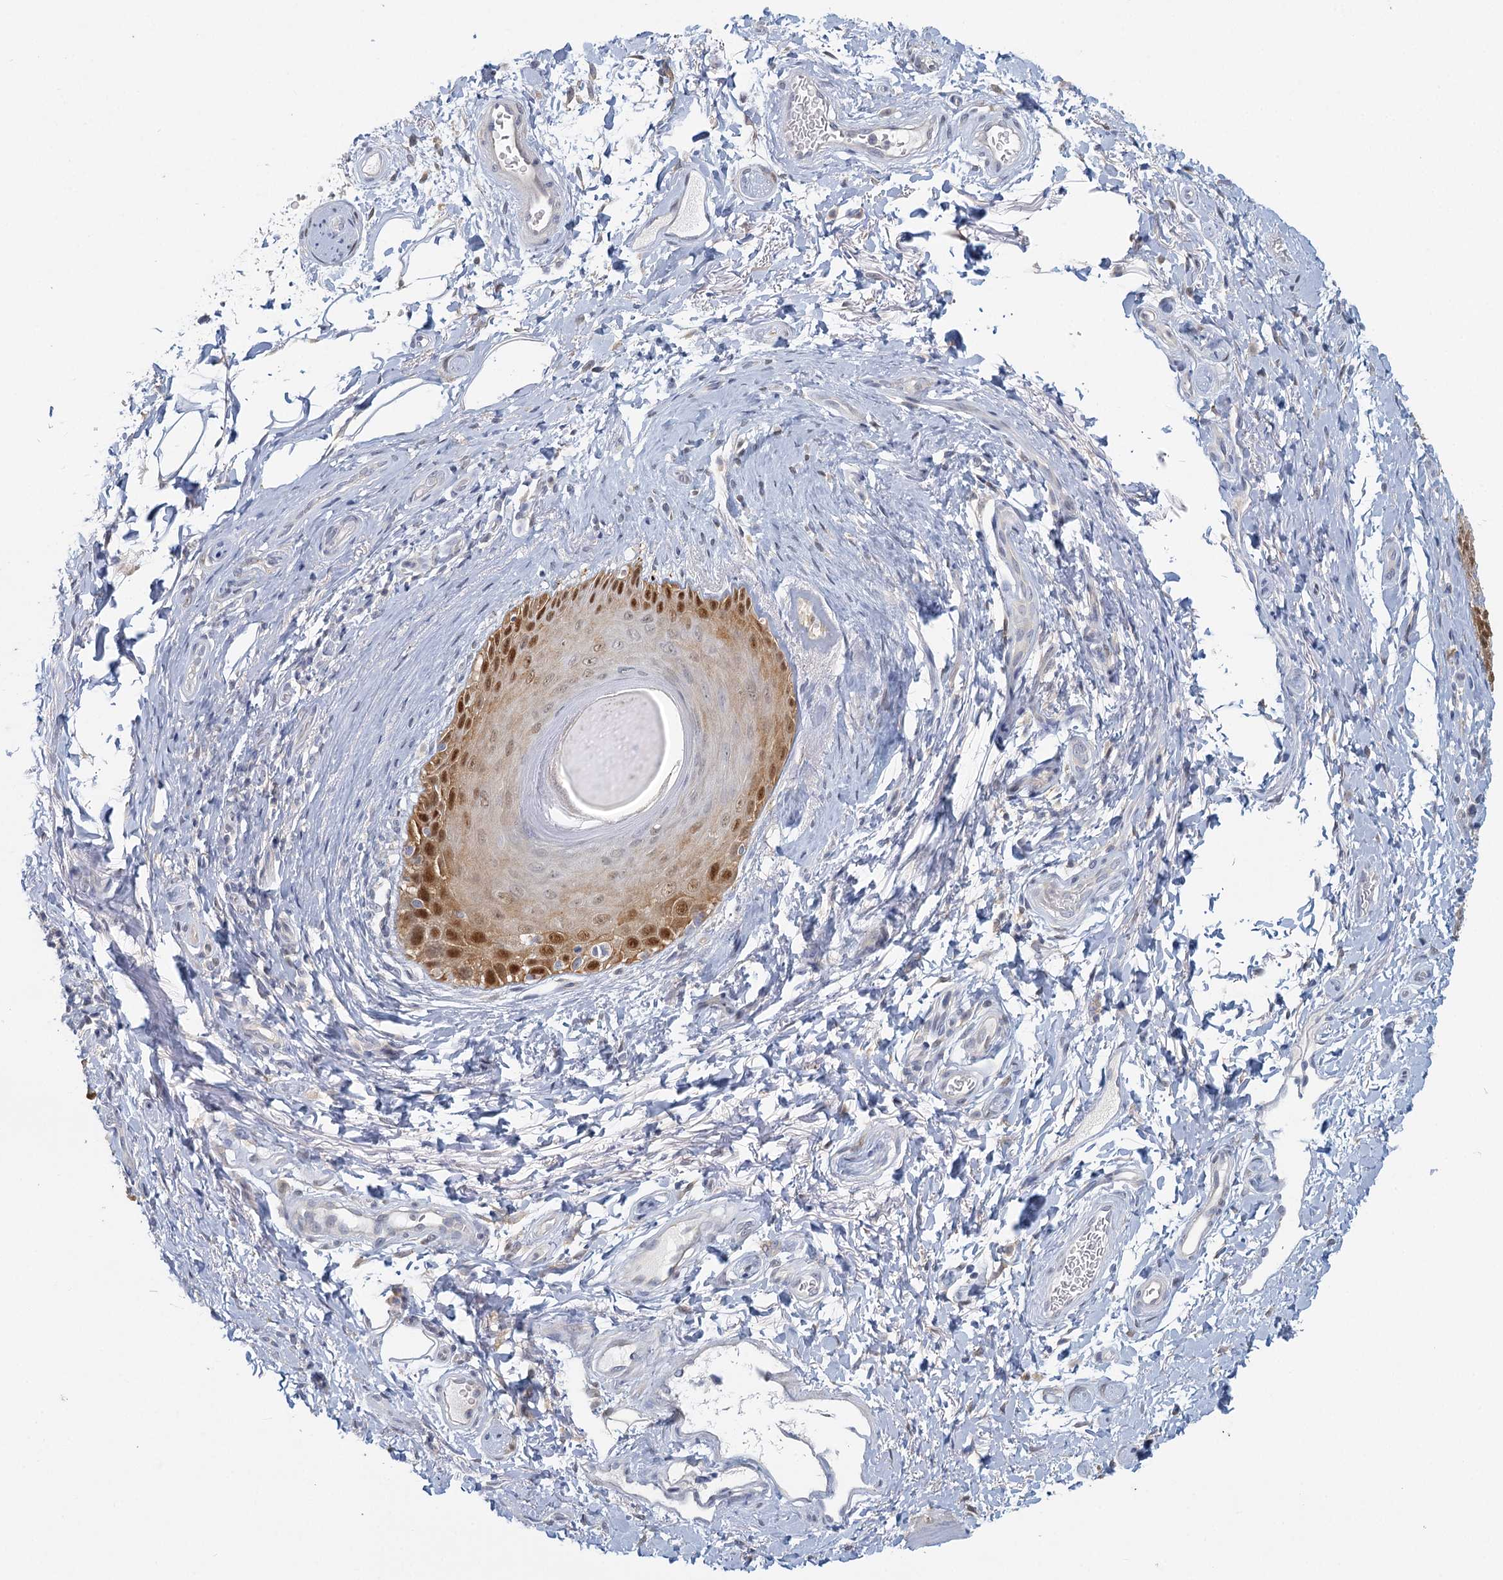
{"staining": {"intensity": "moderate", "quantity": ">75%", "location": "nuclear"}, "tissue": "skin", "cell_type": "Epidermal cells", "image_type": "normal", "snomed": [{"axis": "morphology", "description": "Normal tissue, NOS"}, {"axis": "topography", "description": "Anal"}], "caption": "Protein positivity by immunohistochemistry (IHC) exhibits moderate nuclear staining in about >75% of epidermal cells in normal skin.", "gene": "MYO7B", "patient": {"sex": "male", "age": 44}}